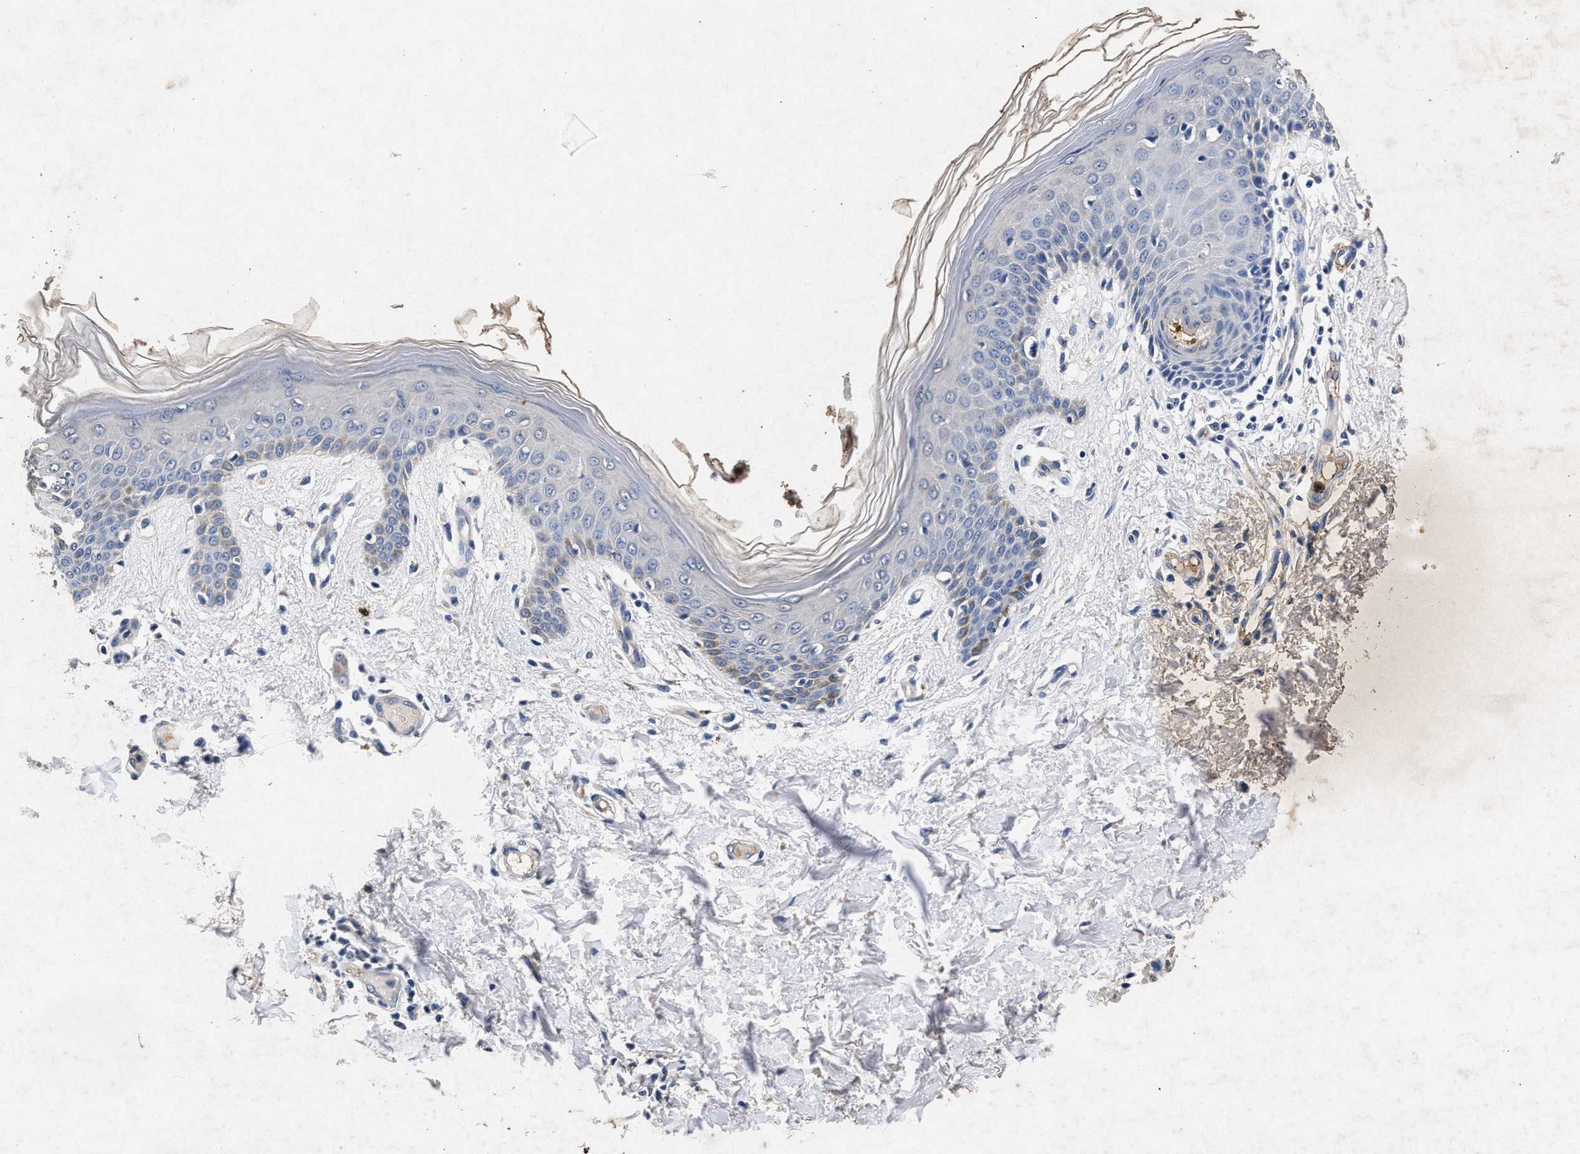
{"staining": {"intensity": "weak", "quantity": "25%-75%", "location": "cytoplasmic/membranous"}, "tissue": "skin", "cell_type": "Fibroblasts", "image_type": "normal", "snomed": [{"axis": "morphology", "description": "Normal tissue, NOS"}, {"axis": "topography", "description": "Skin"}], "caption": "Approximately 25%-75% of fibroblasts in unremarkable human skin reveal weak cytoplasmic/membranous protein positivity as visualized by brown immunohistochemical staining.", "gene": "LTB4R2", "patient": {"sex": "male", "age": 53}}